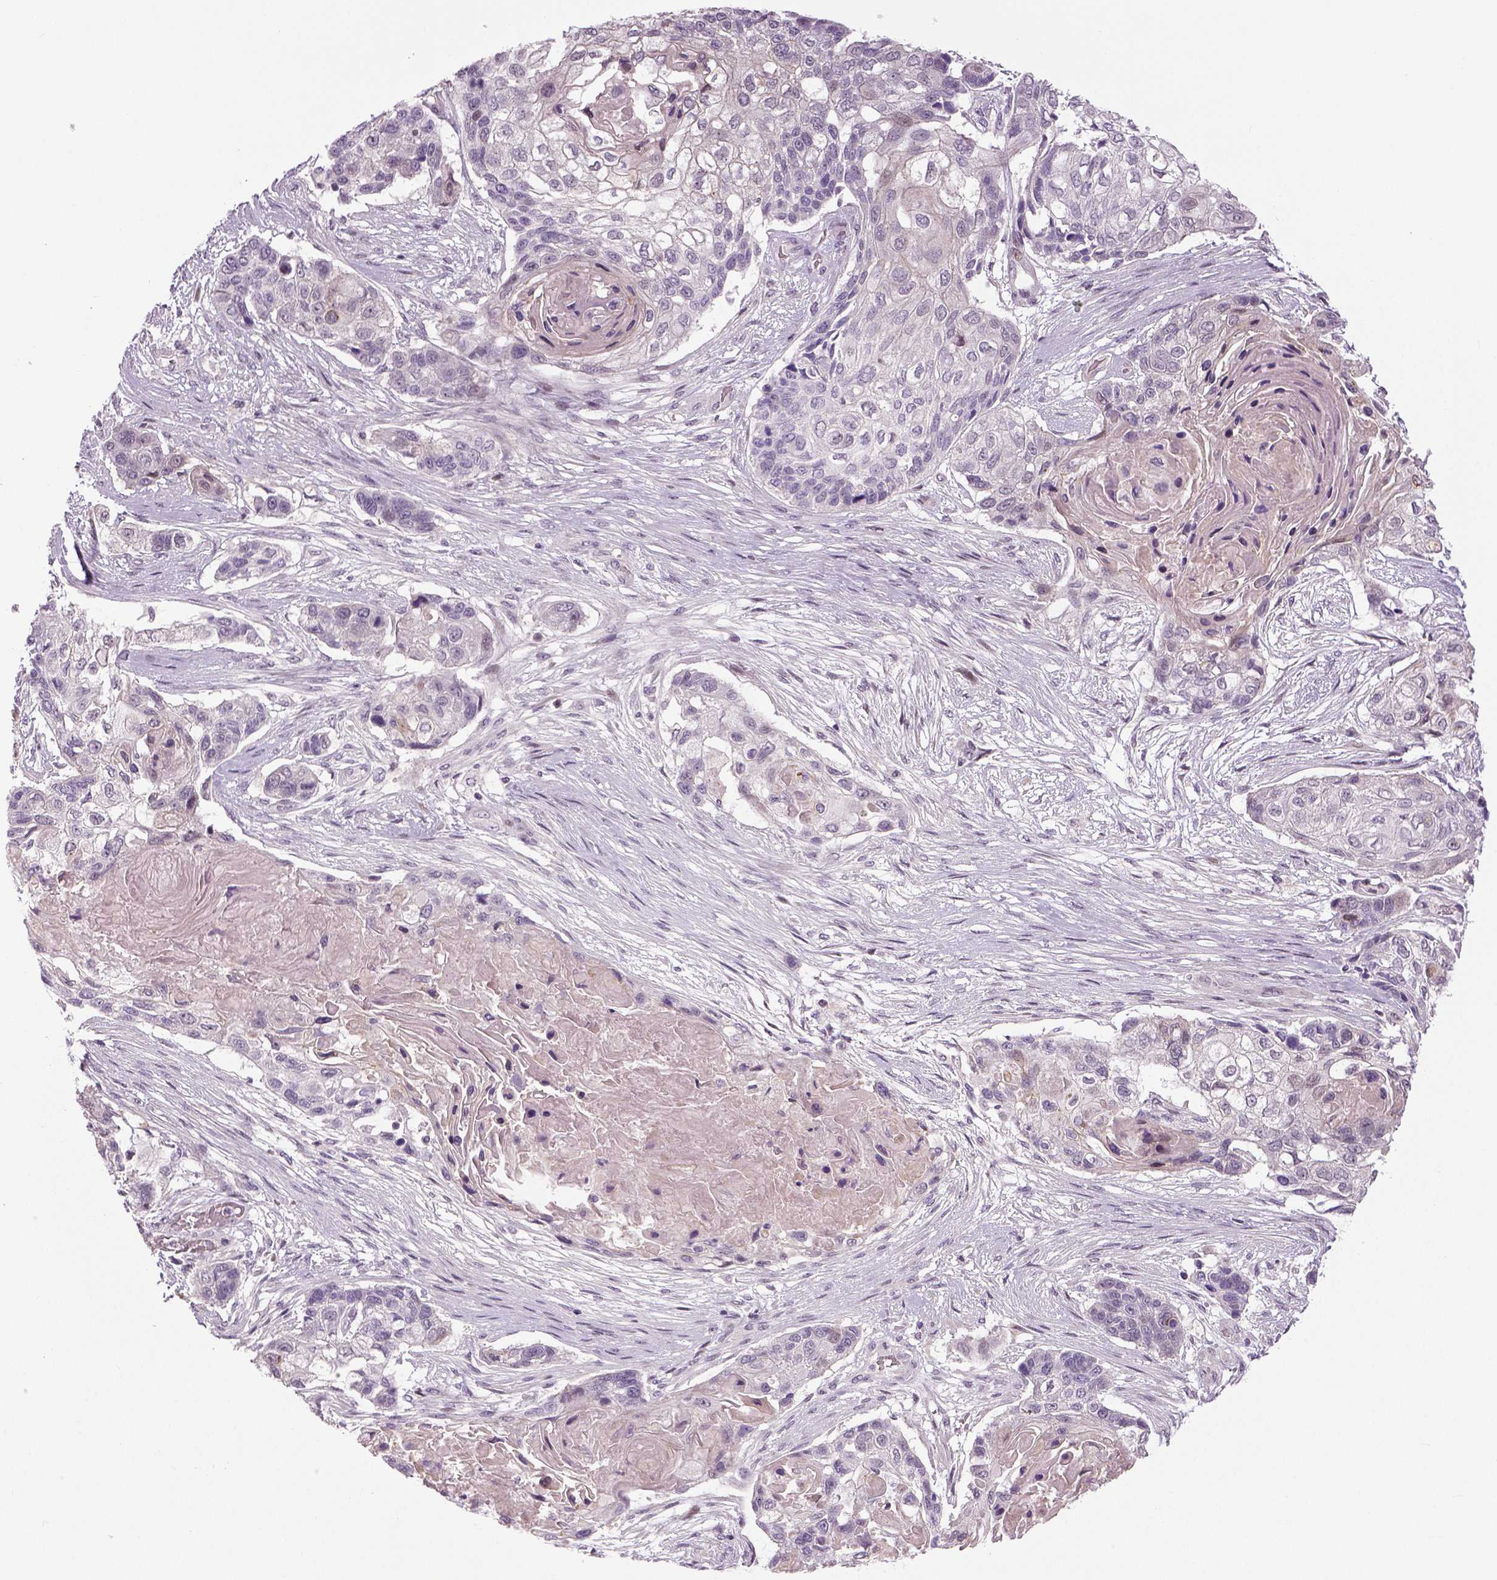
{"staining": {"intensity": "negative", "quantity": "none", "location": "none"}, "tissue": "lung cancer", "cell_type": "Tumor cells", "image_type": "cancer", "snomed": [{"axis": "morphology", "description": "Squamous cell carcinoma, NOS"}, {"axis": "topography", "description": "Lung"}], "caption": "Human squamous cell carcinoma (lung) stained for a protein using immunohistochemistry demonstrates no expression in tumor cells.", "gene": "NECAB1", "patient": {"sex": "male", "age": 69}}